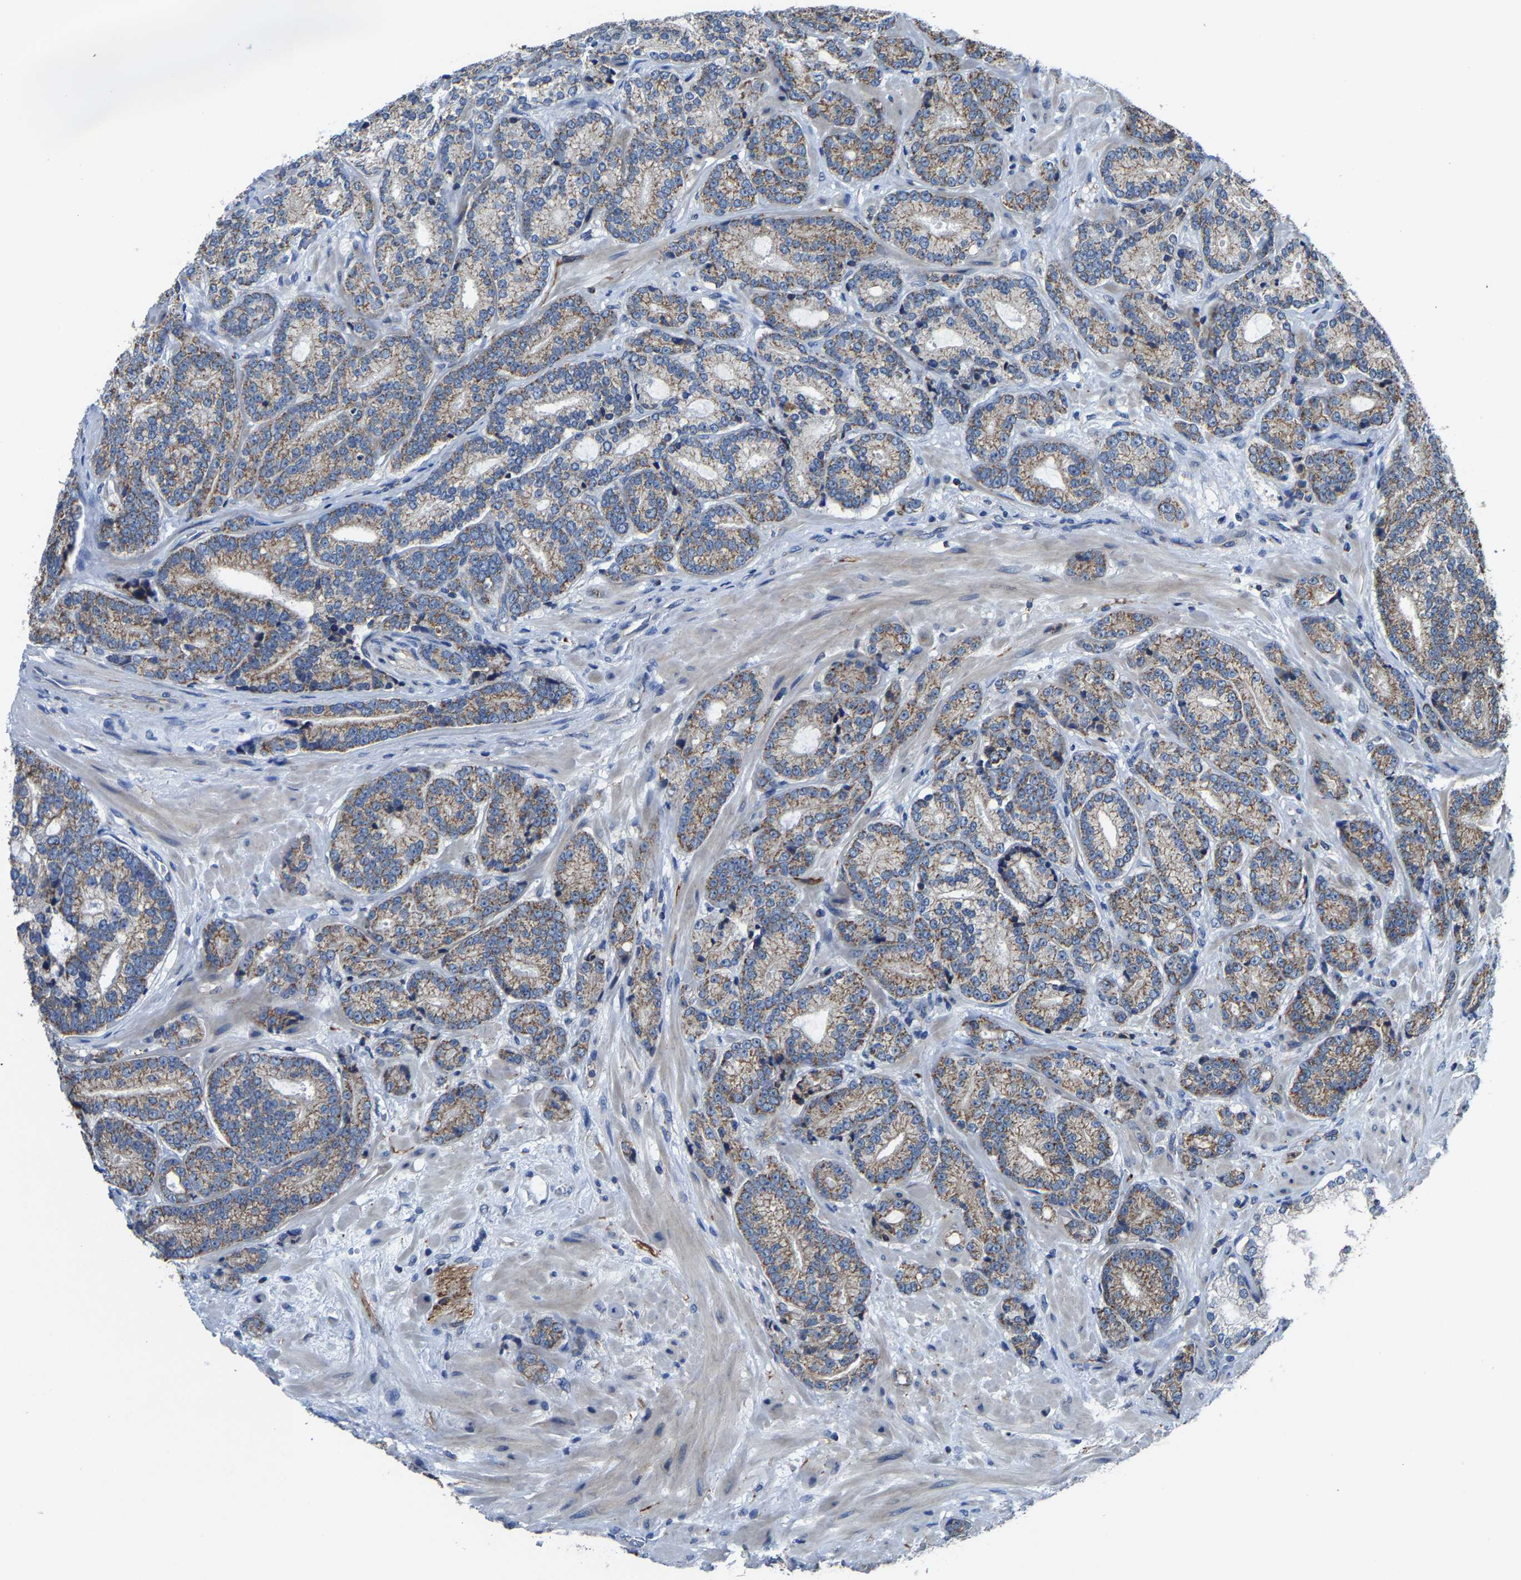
{"staining": {"intensity": "strong", "quantity": ">75%", "location": "cytoplasmic/membranous"}, "tissue": "prostate cancer", "cell_type": "Tumor cells", "image_type": "cancer", "snomed": [{"axis": "morphology", "description": "Adenocarcinoma, High grade"}, {"axis": "topography", "description": "Prostate"}], "caption": "The immunohistochemical stain shows strong cytoplasmic/membranous staining in tumor cells of prostate adenocarcinoma (high-grade) tissue. (DAB (3,3'-diaminobenzidine) = brown stain, brightfield microscopy at high magnification).", "gene": "AGK", "patient": {"sex": "male", "age": 61}}